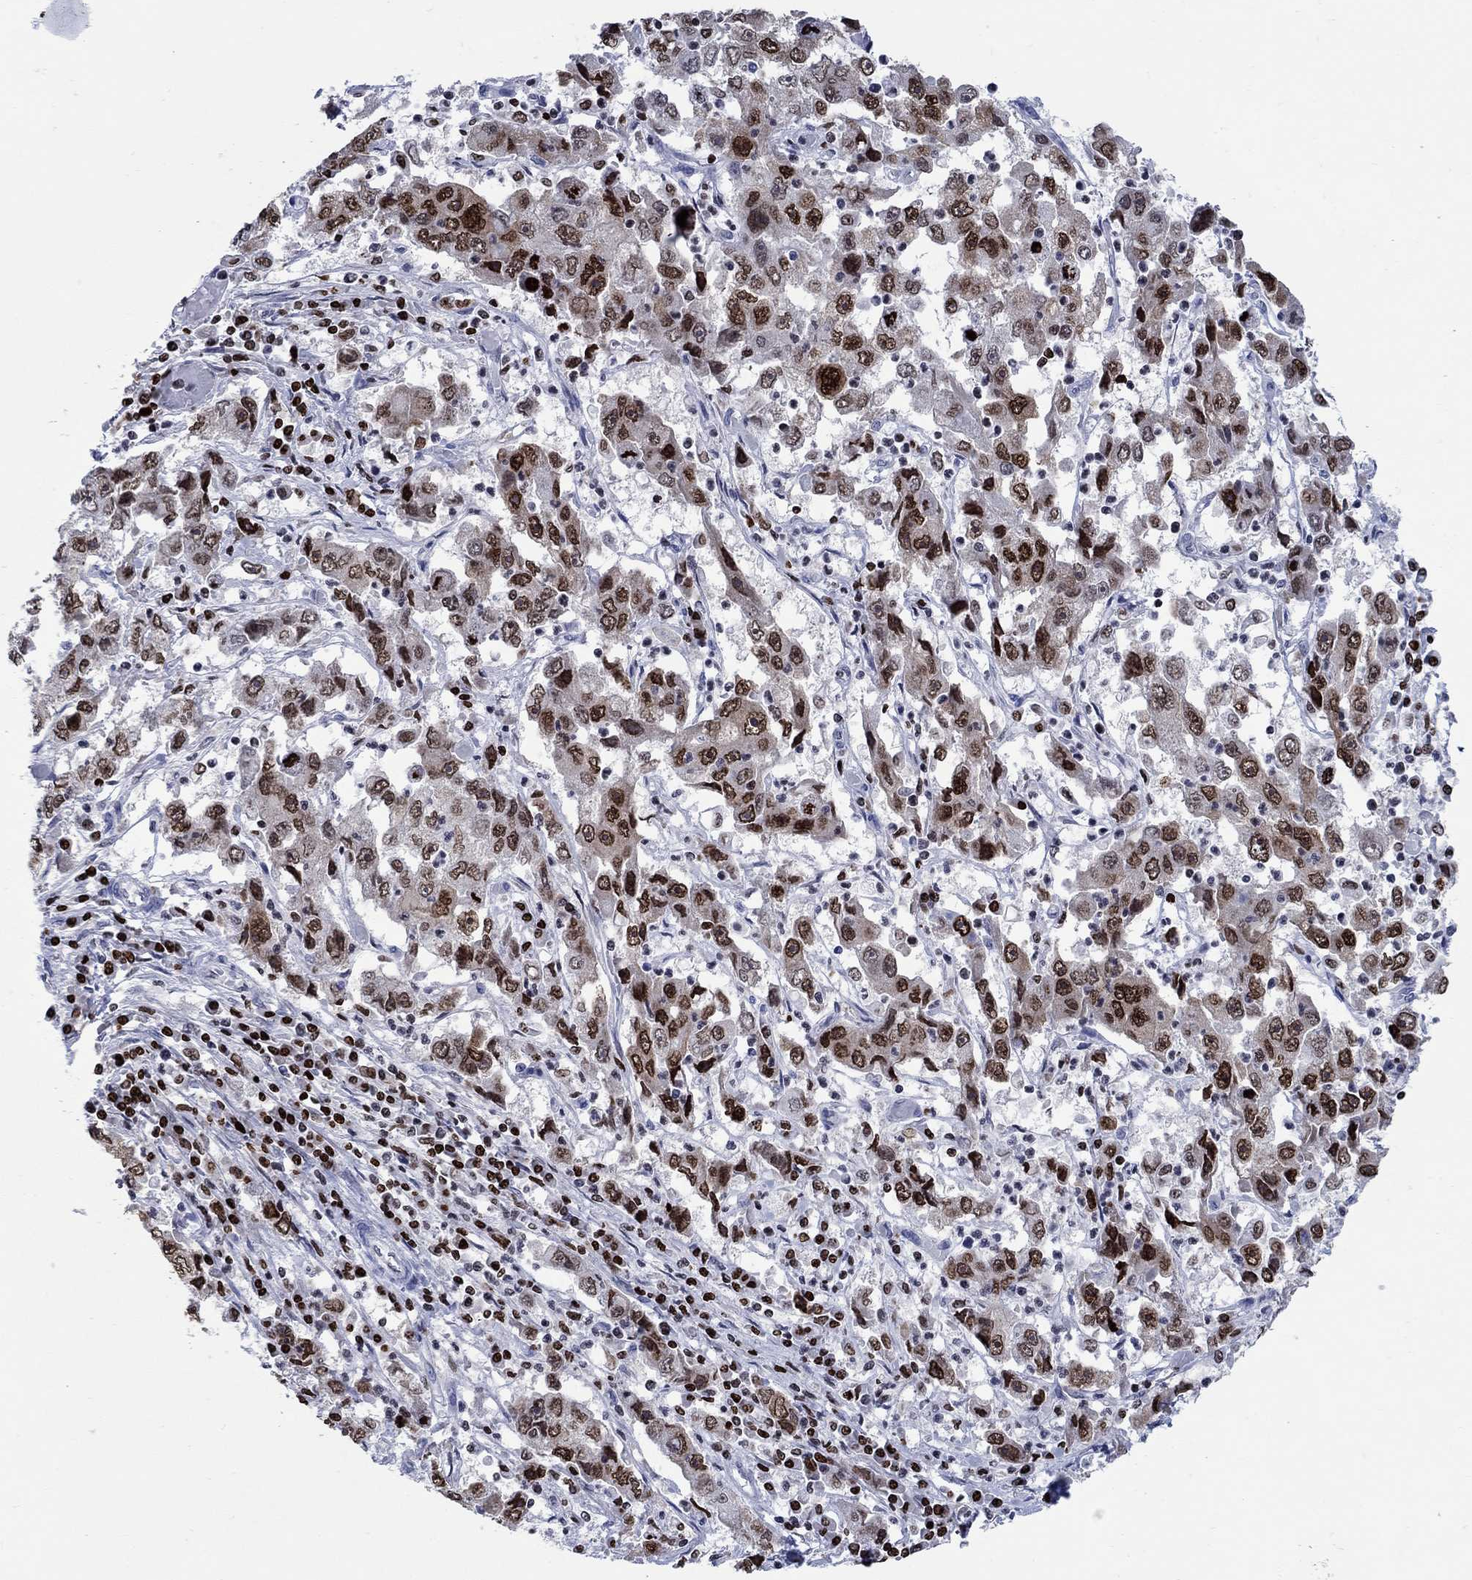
{"staining": {"intensity": "strong", "quantity": "<25%", "location": "nuclear"}, "tissue": "cervical cancer", "cell_type": "Tumor cells", "image_type": "cancer", "snomed": [{"axis": "morphology", "description": "Squamous cell carcinoma, NOS"}, {"axis": "topography", "description": "Cervix"}], "caption": "Approximately <25% of tumor cells in squamous cell carcinoma (cervical) reveal strong nuclear protein positivity as visualized by brown immunohistochemical staining.", "gene": "HMGA1", "patient": {"sex": "female", "age": 36}}